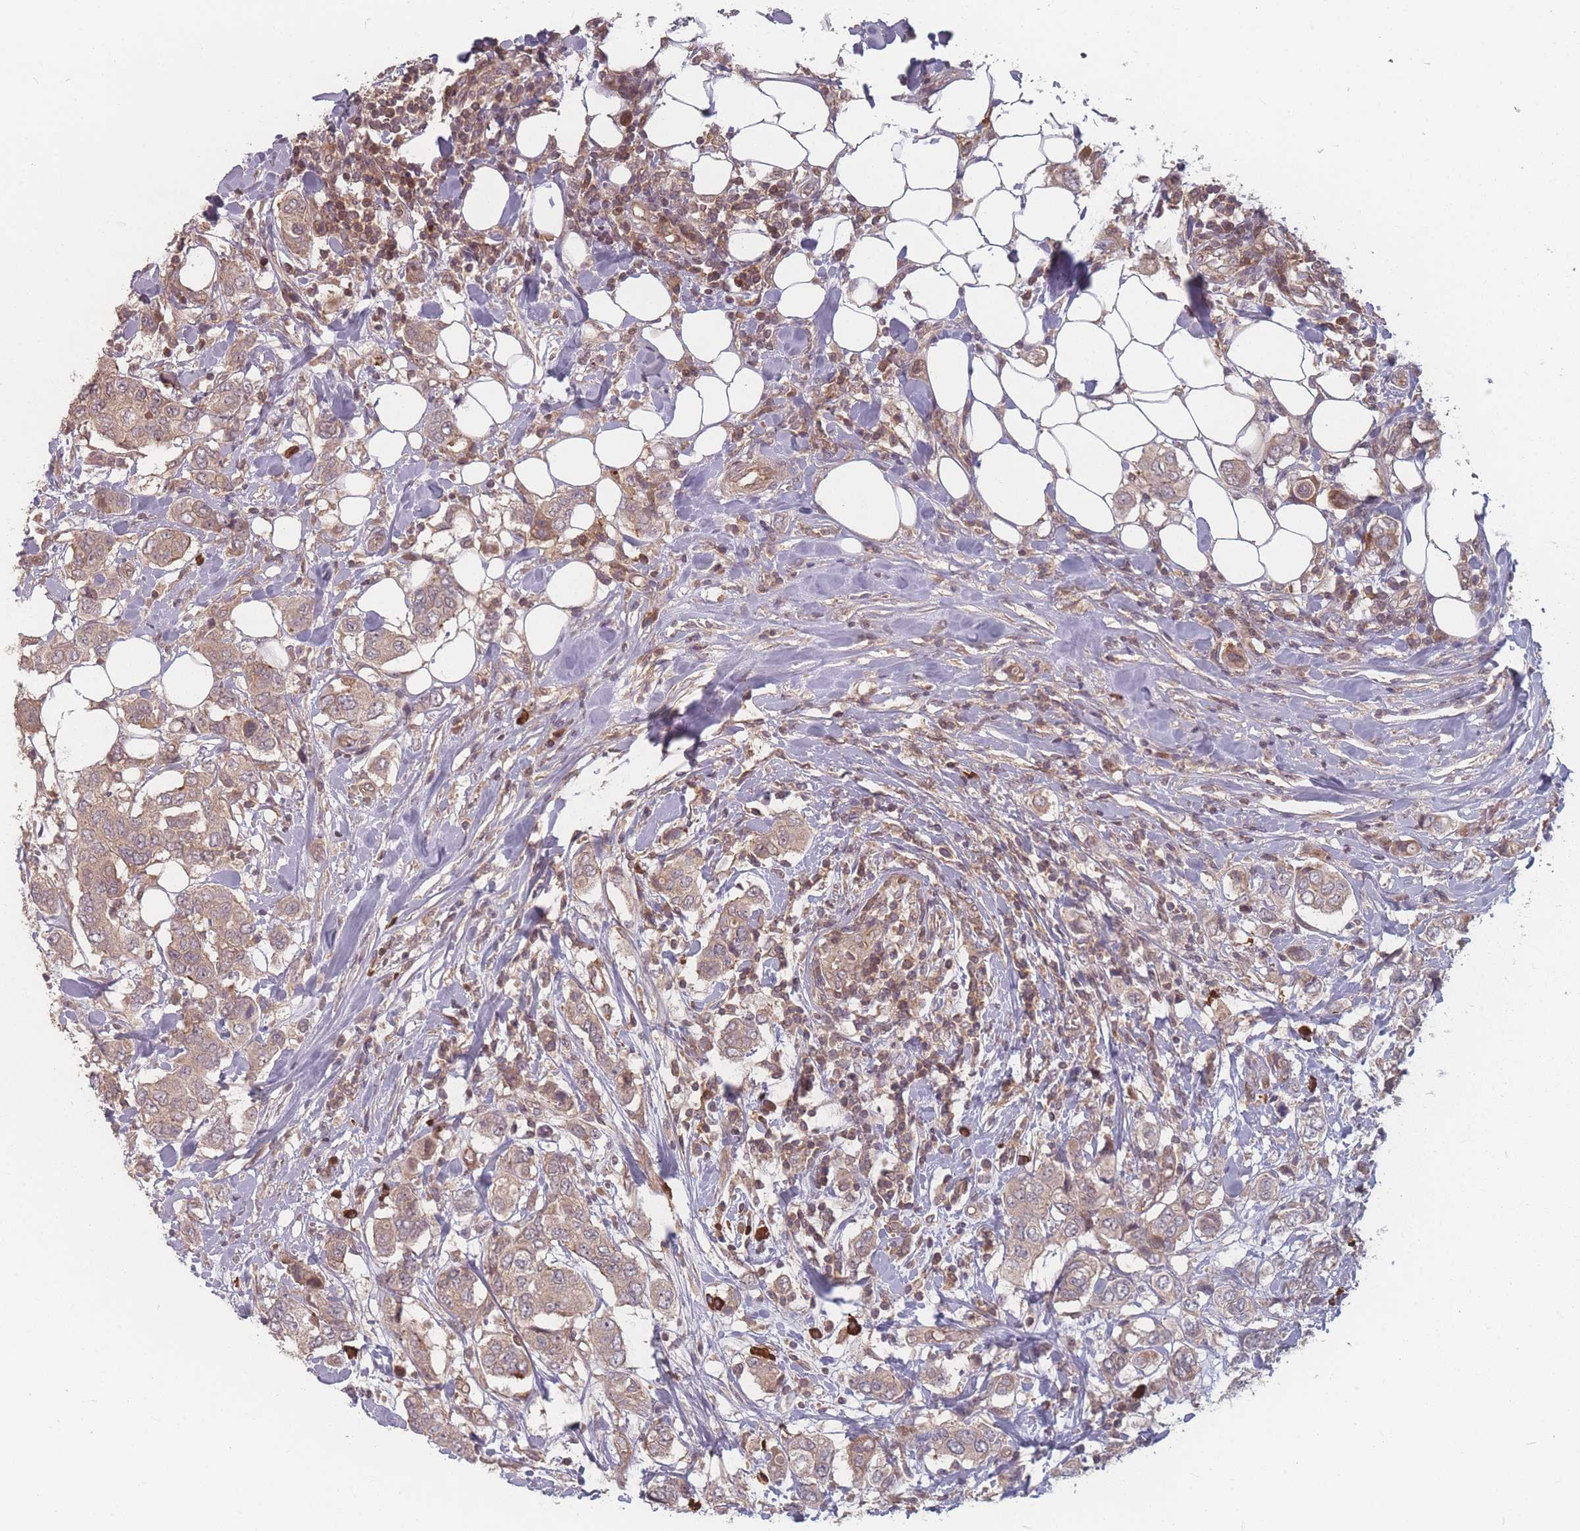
{"staining": {"intensity": "weak", "quantity": ">75%", "location": "cytoplasmic/membranous"}, "tissue": "breast cancer", "cell_type": "Tumor cells", "image_type": "cancer", "snomed": [{"axis": "morphology", "description": "Lobular carcinoma"}, {"axis": "topography", "description": "Breast"}], "caption": "Immunohistochemical staining of breast cancer (lobular carcinoma) demonstrates low levels of weak cytoplasmic/membranous staining in approximately >75% of tumor cells.", "gene": "HAGH", "patient": {"sex": "female", "age": 51}}